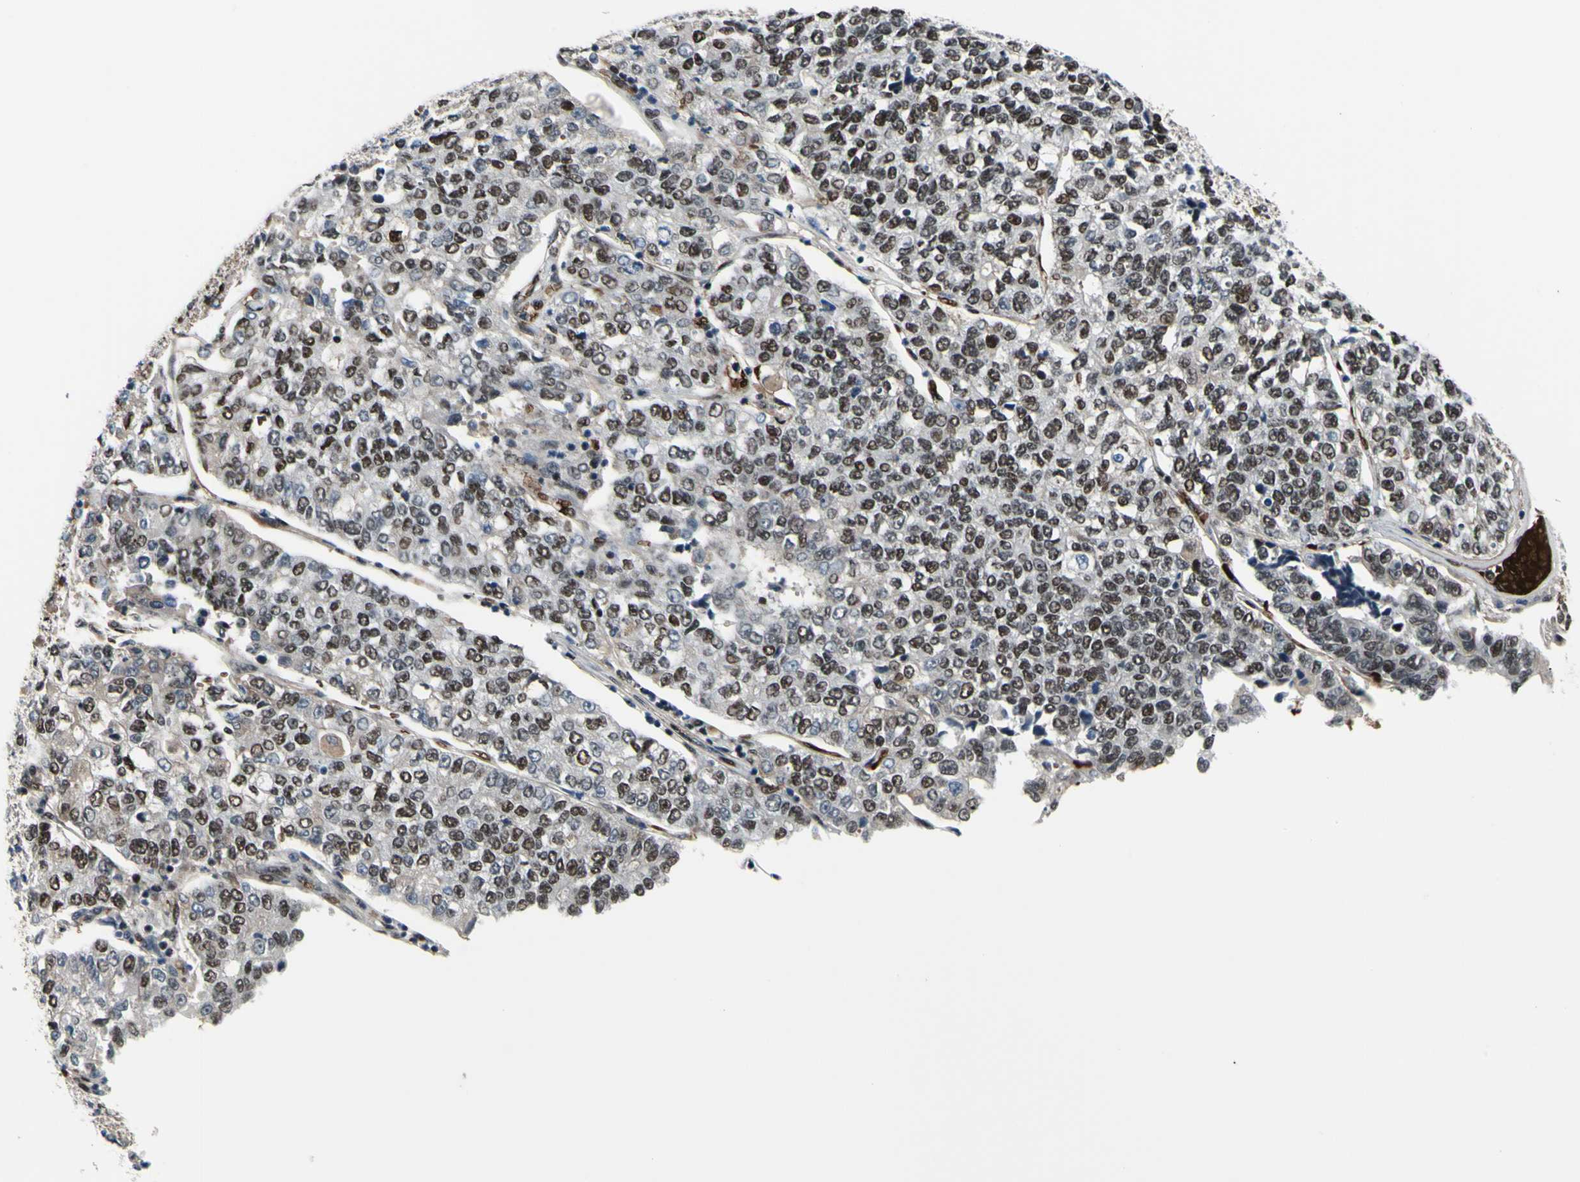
{"staining": {"intensity": "moderate", "quantity": ">75%", "location": "nuclear"}, "tissue": "lung cancer", "cell_type": "Tumor cells", "image_type": "cancer", "snomed": [{"axis": "morphology", "description": "Adenocarcinoma, NOS"}, {"axis": "topography", "description": "Lung"}], "caption": "Lung adenocarcinoma stained for a protein displays moderate nuclear positivity in tumor cells. (brown staining indicates protein expression, while blue staining denotes nuclei).", "gene": "THAP12", "patient": {"sex": "male", "age": 49}}